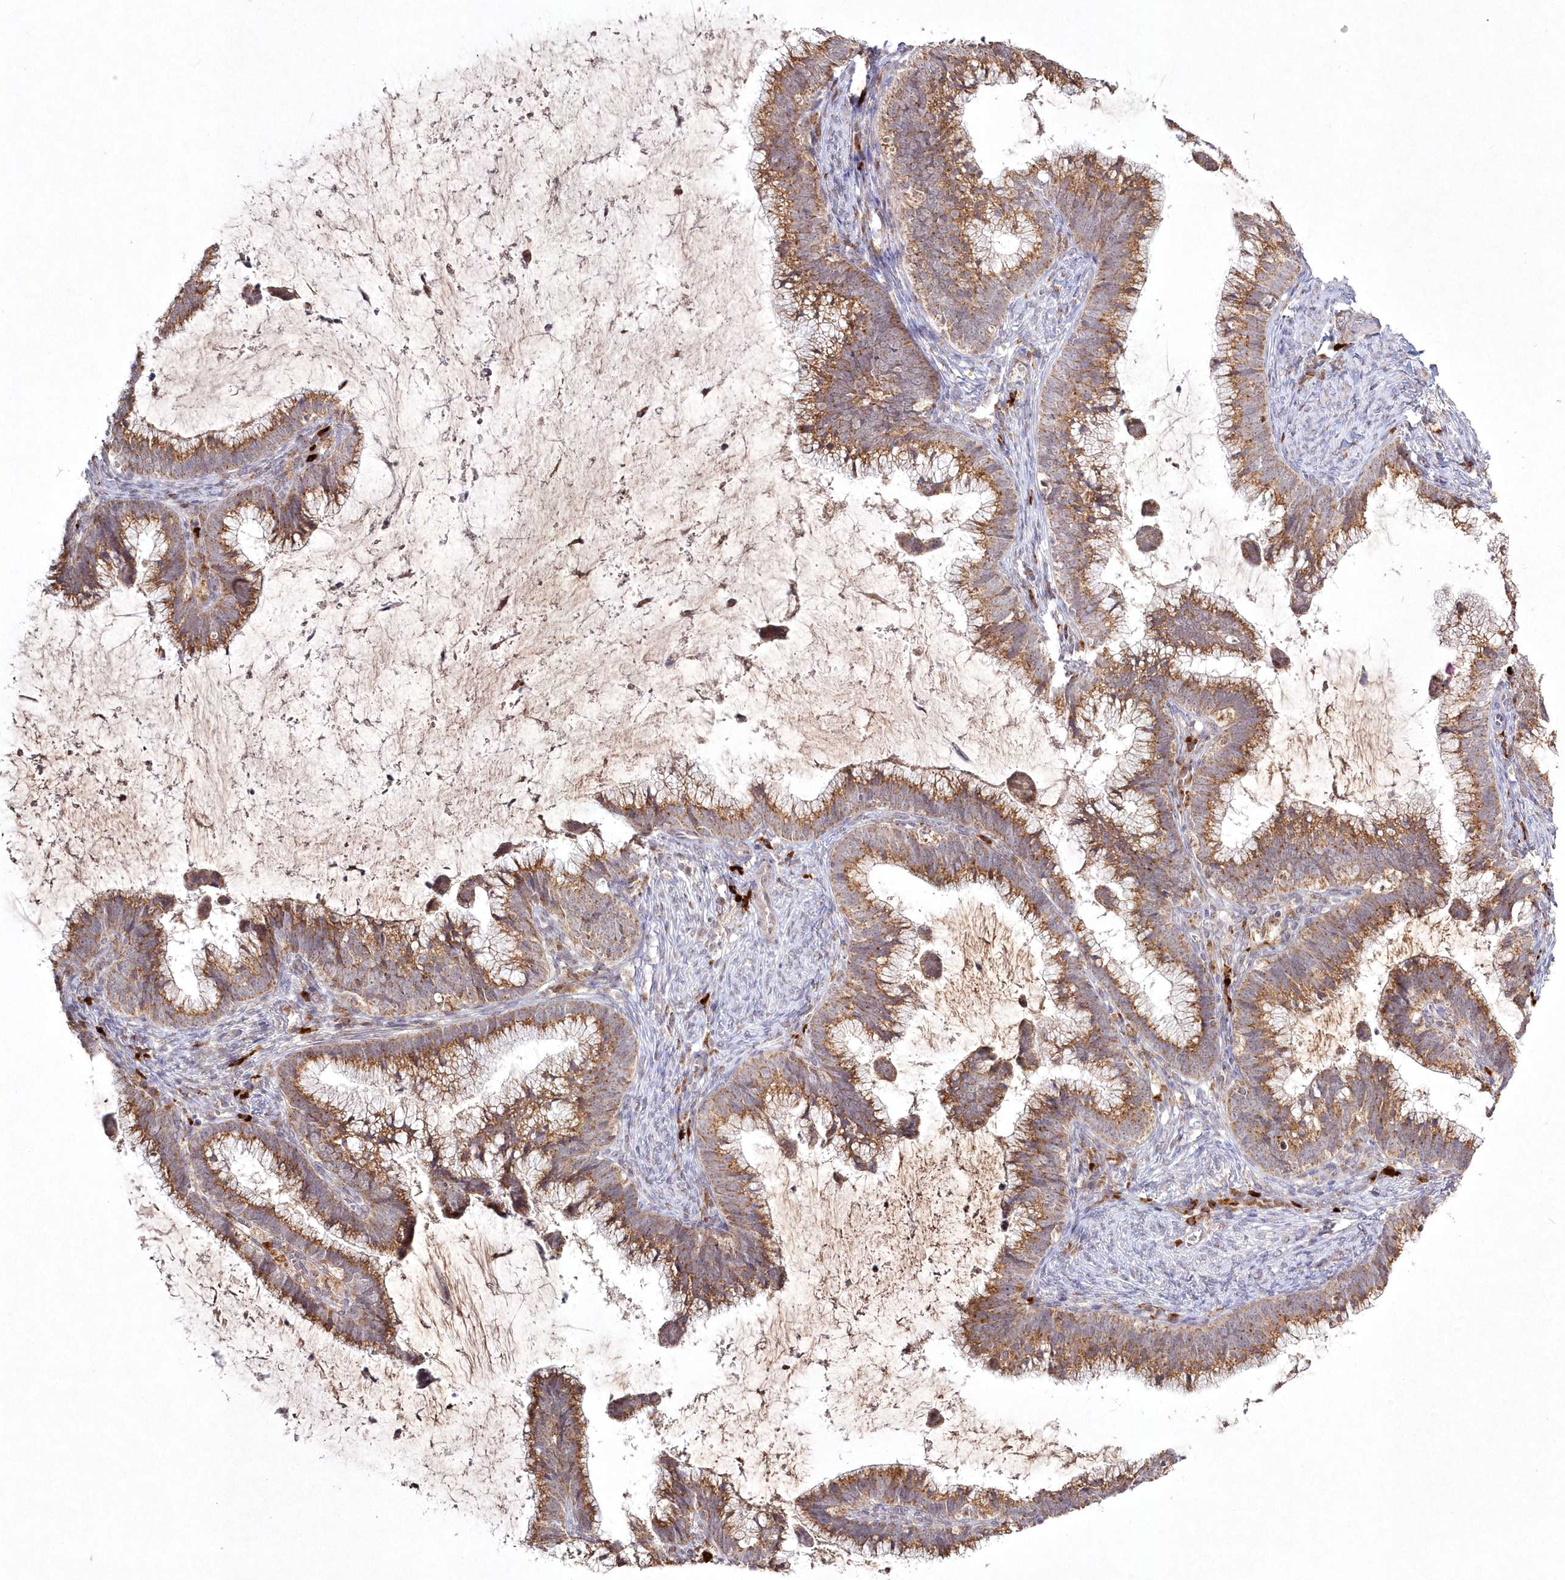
{"staining": {"intensity": "moderate", "quantity": ">75%", "location": "cytoplasmic/membranous"}, "tissue": "cervical cancer", "cell_type": "Tumor cells", "image_type": "cancer", "snomed": [{"axis": "morphology", "description": "Adenocarcinoma, NOS"}, {"axis": "topography", "description": "Cervix"}], "caption": "Protein expression analysis of cervical cancer reveals moderate cytoplasmic/membranous staining in about >75% of tumor cells.", "gene": "PEX13", "patient": {"sex": "female", "age": 36}}